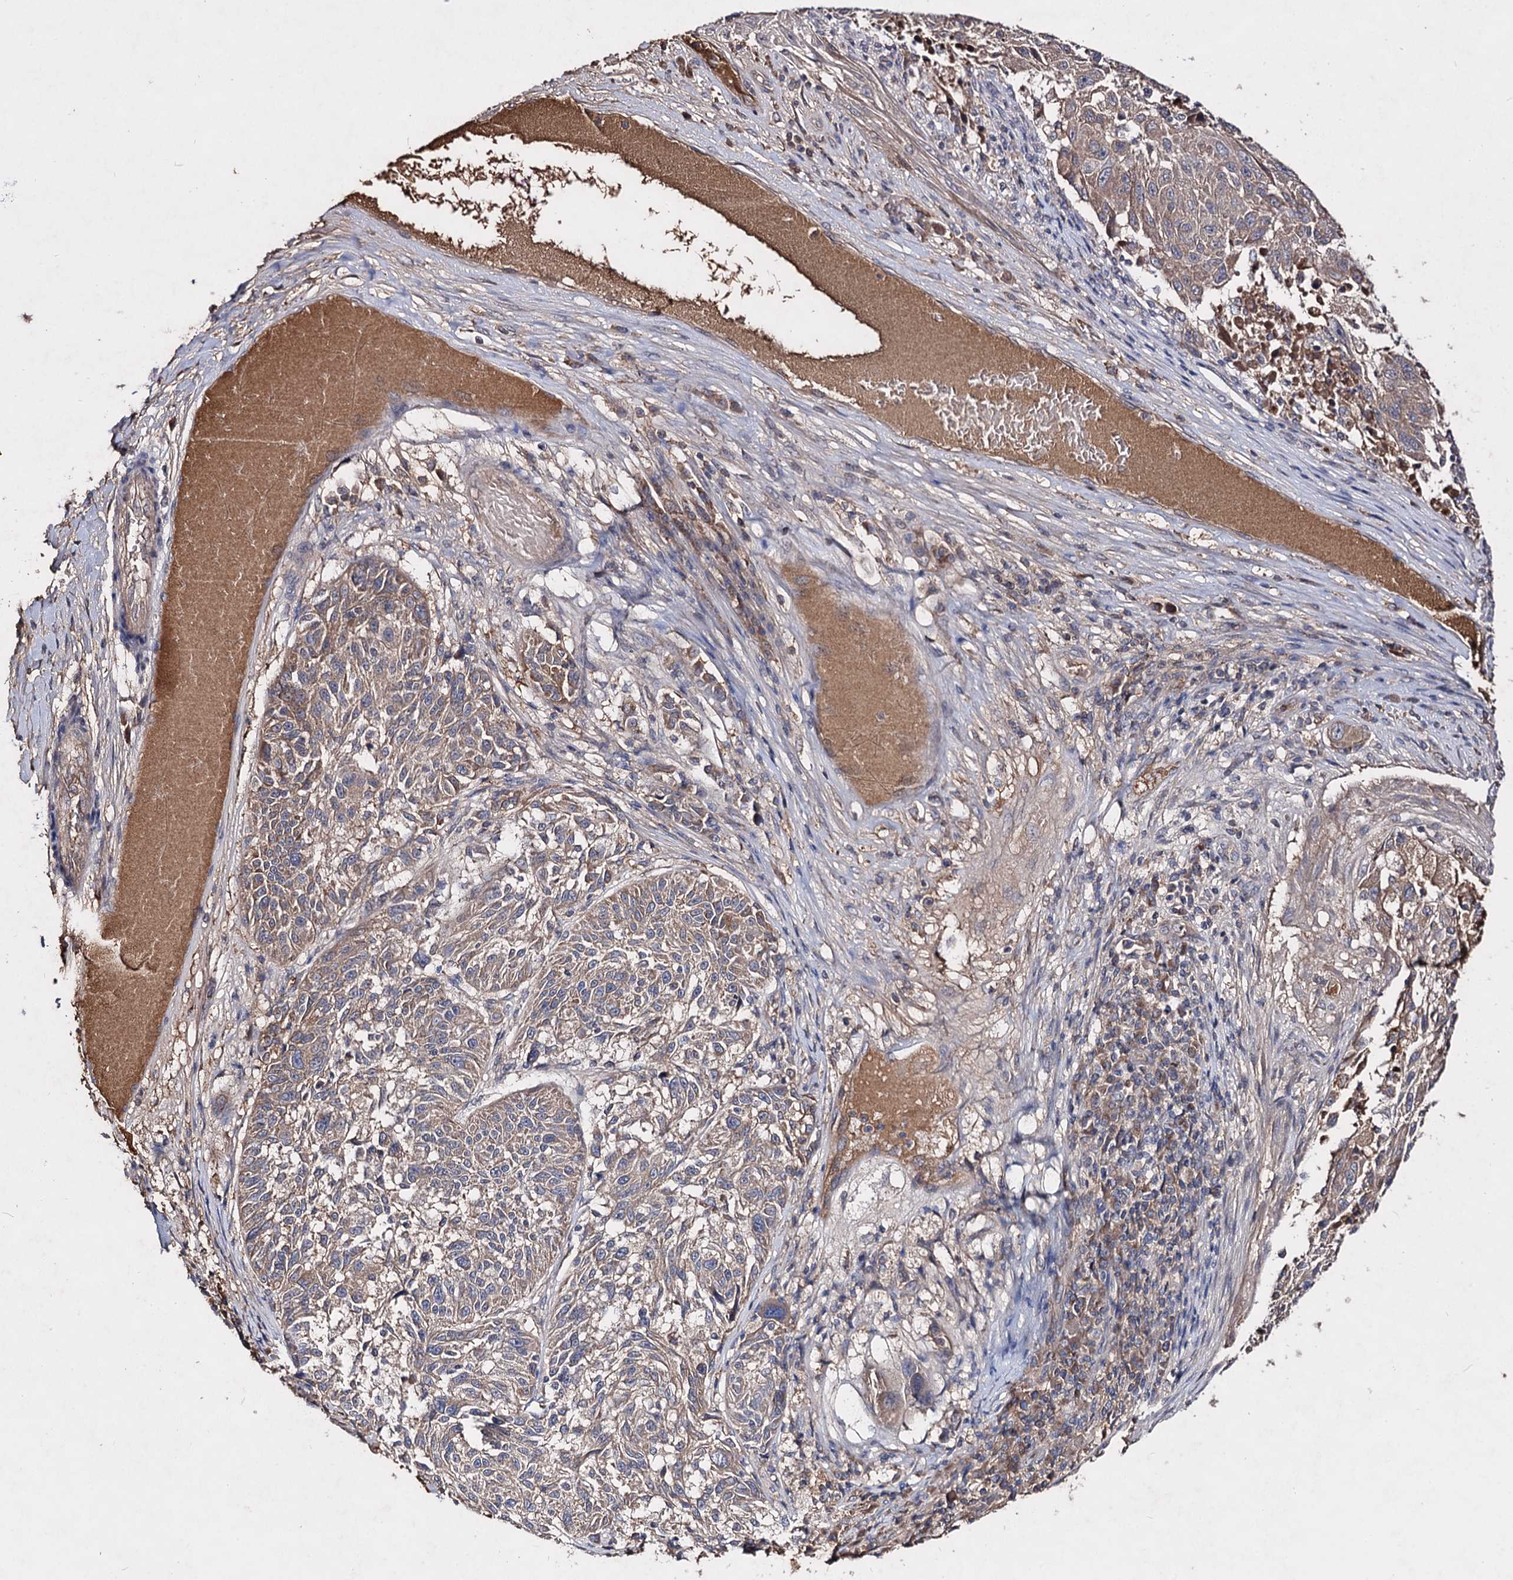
{"staining": {"intensity": "weak", "quantity": ">75%", "location": "cytoplasmic/membranous"}, "tissue": "melanoma", "cell_type": "Tumor cells", "image_type": "cancer", "snomed": [{"axis": "morphology", "description": "Malignant melanoma, NOS"}, {"axis": "topography", "description": "Skin"}], "caption": "The image shows immunohistochemical staining of malignant melanoma. There is weak cytoplasmic/membranous positivity is present in approximately >75% of tumor cells.", "gene": "ARFIP2", "patient": {"sex": "male", "age": 53}}